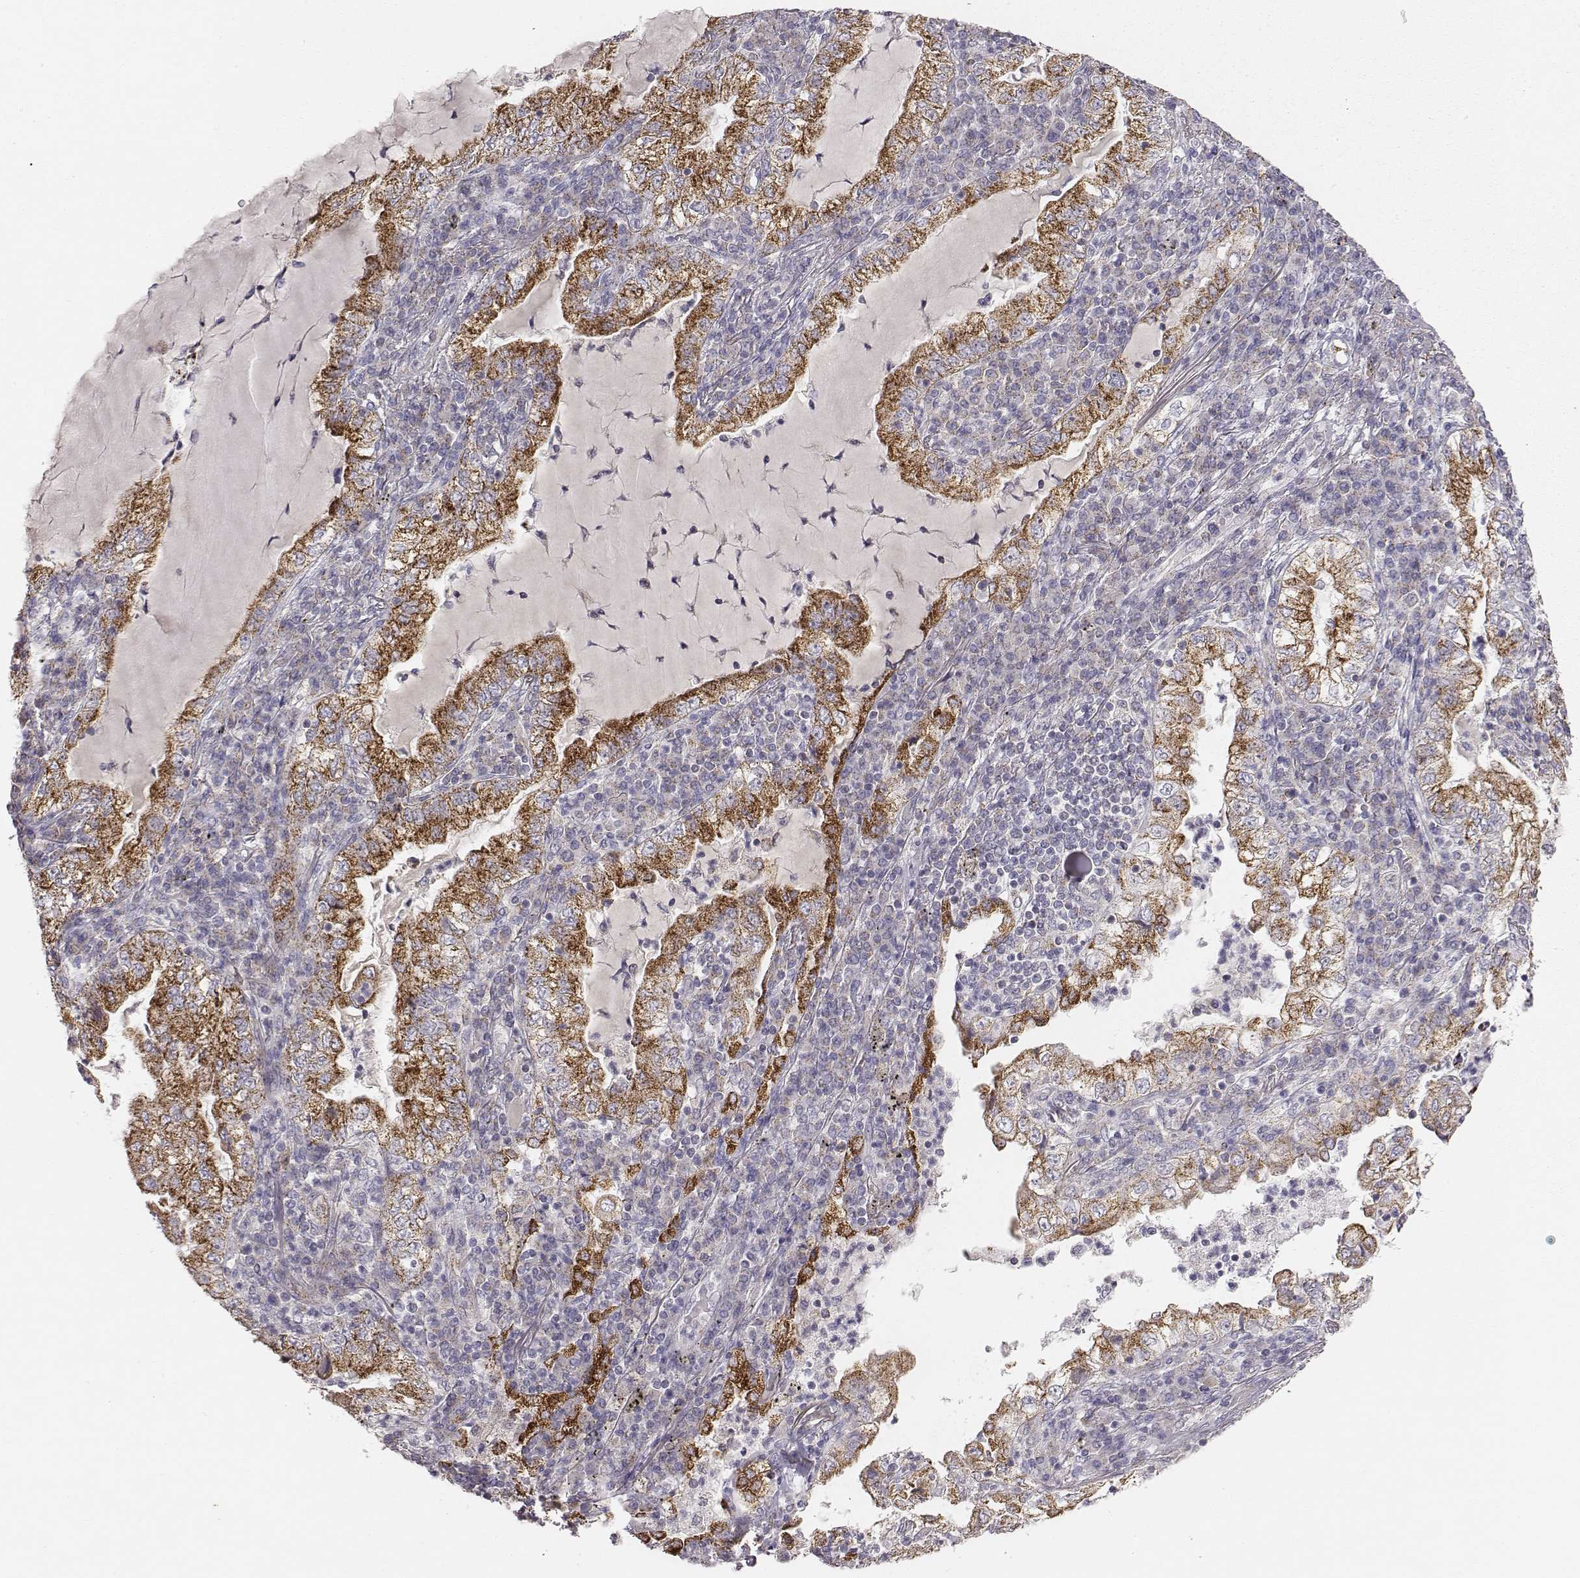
{"staining": {"intensity": "moderate", "quantity": ">75%", "location": "cytoplasmic/membranous"}, "tissue": "lung cancer", "cell_type": "Tumor cells", "image_type": "cancer", "snomed": [{"axis": "morphology", "description": "Adenocarcinoma, NOS"}, {"axis": "topography", "description": "Lung"}], "caption": "IHC image of neoplastic tissue: human adenocarcinoma (lung) stained using immunohistochemistry demonstrates medium levels of moderate protein expression localized specifically in the cytoplasmic/membranous of tumor cells, appearing as a cytoplasmic/membranous brown color.", "gene": "ABCD3", "patient": {"sex": "female", "age": 73}}